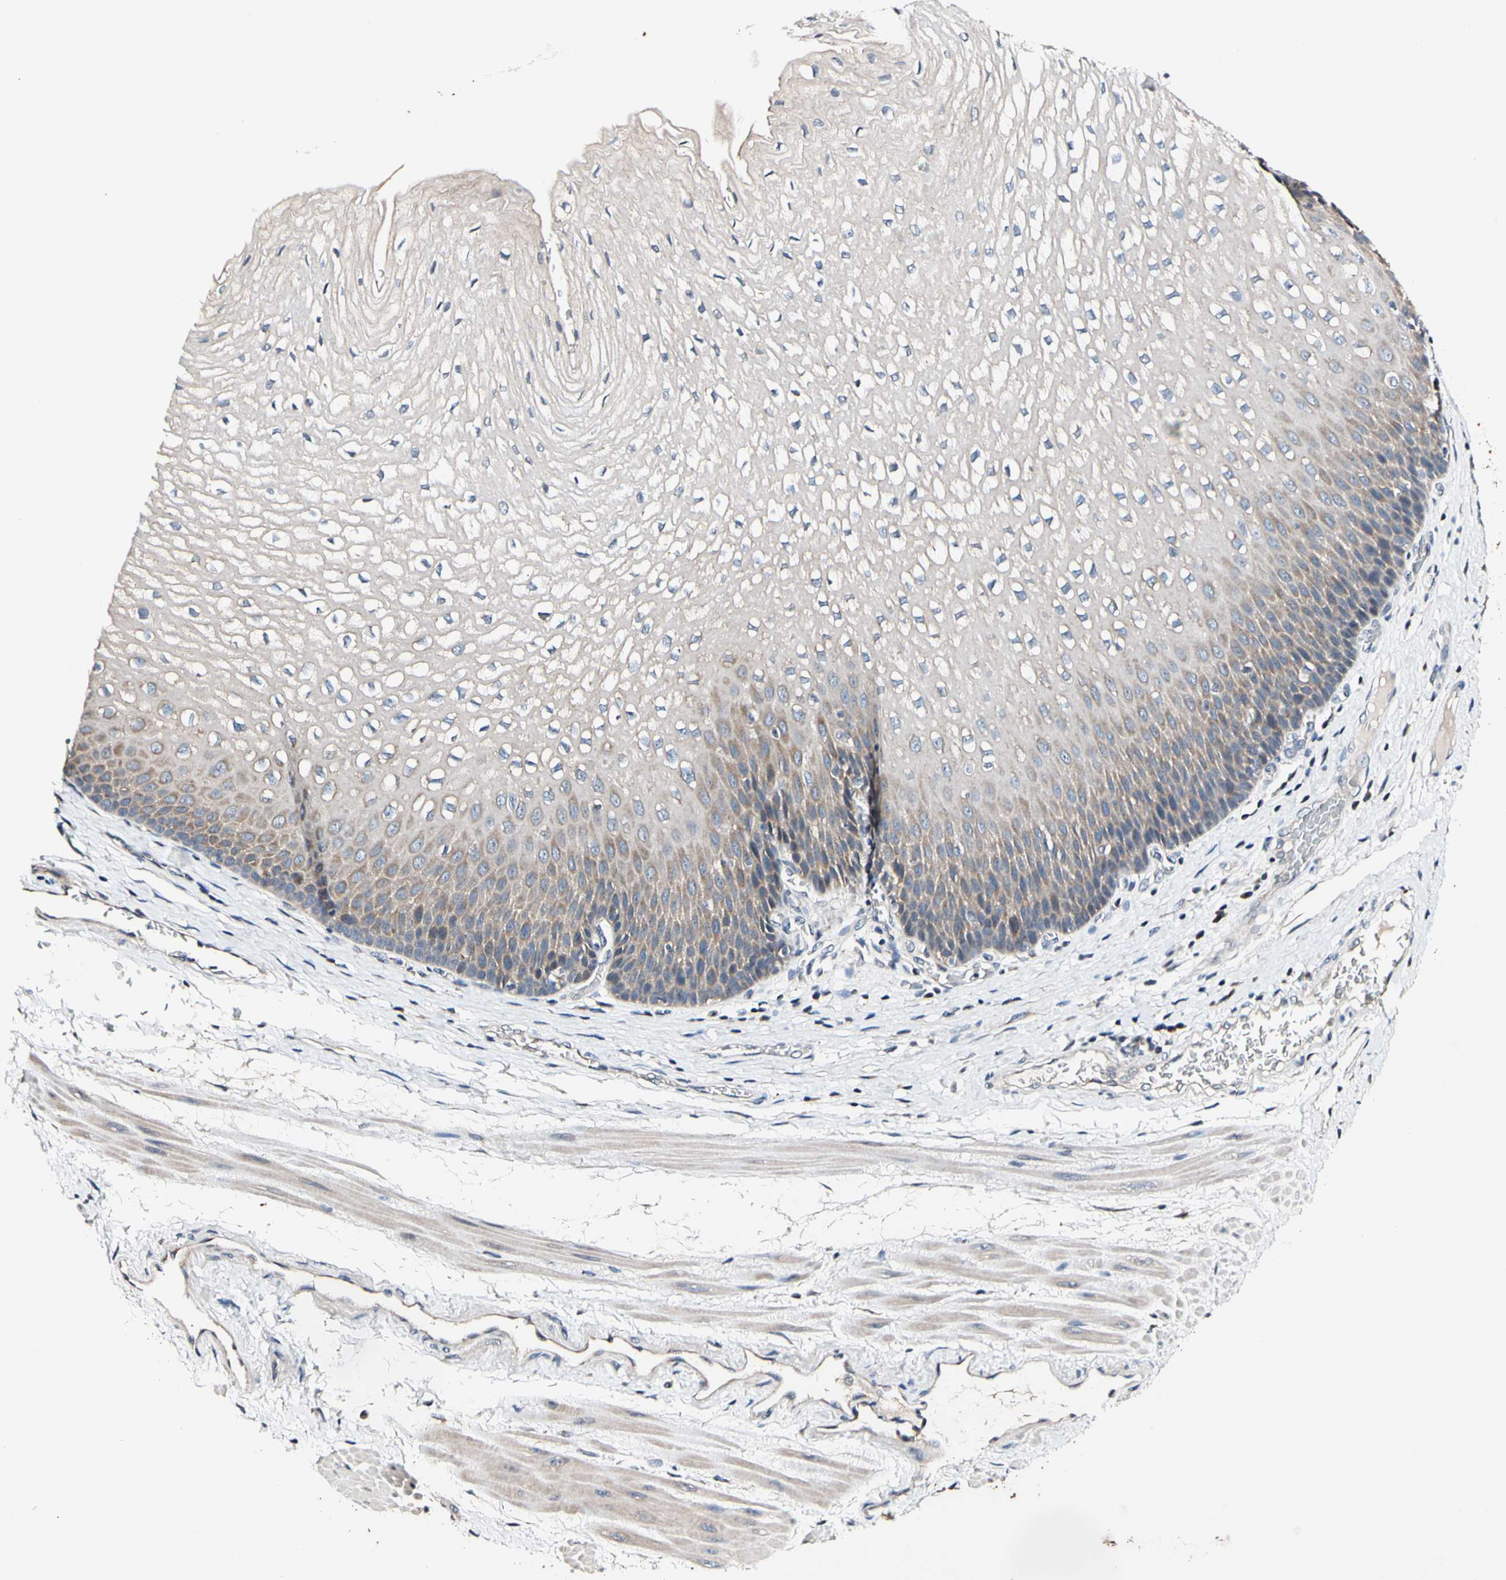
{"staining": {"intensity": "weak", "quantity": "25%-75%", "location": "cytoplasmic/membranous"}, "tissue": "esophagus", "cell_type": "Squamous epithelial cells", "image_type": "normal", "snomed": [{"axis": "morphology", "description": "Normal tissue, NOS"}, {"axis": "topography", "description": "Esophagus"}], "caption": "About 25%-75% of squamous epithelial cells in benign human esophagus display weak cytoplasmic/membranous protein expression as visualized by brown immunohistochemical staining.", "gene": "SOX30", "patient": {"sex": "male", "age": 48}}